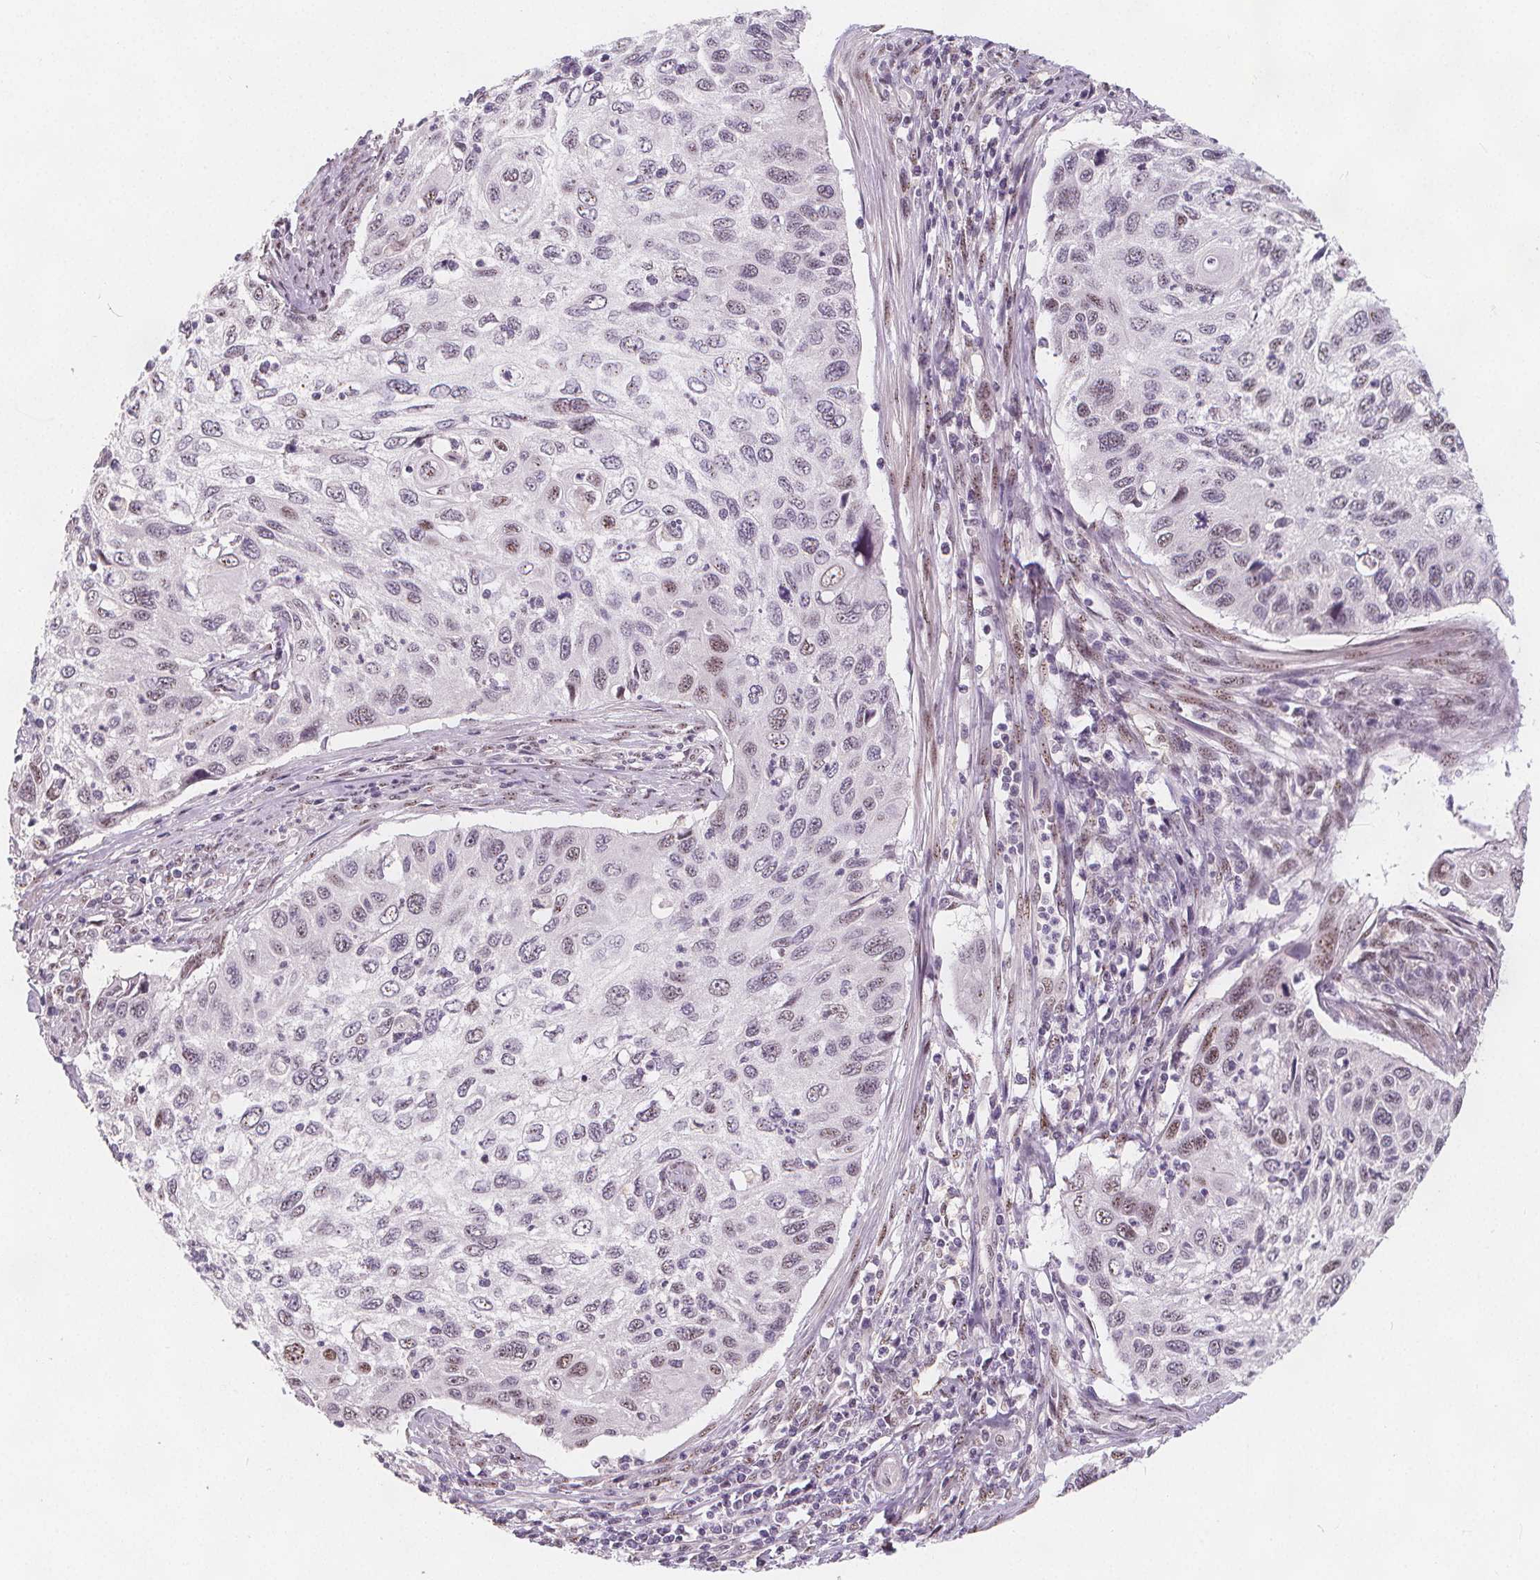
{"staining": {"intensity": "negative", "quantity": "none", "location": "none"}, "tissue": "cervical cancer", "cell_type": "Tumor cells", "image_type": "cancer", "snomed": [{"axis": "morphology", "description": "Squamous cell carcinoma, NOS"}, {"axis": "topography", "description": "Cervix"}], "caption": "The IHC micrograph has no significant staining in tumor cells of squamous cell carcinoma (cervical) tissue.", "gene": "DRC3", "patient": {"sex": "female", "age": 70}}